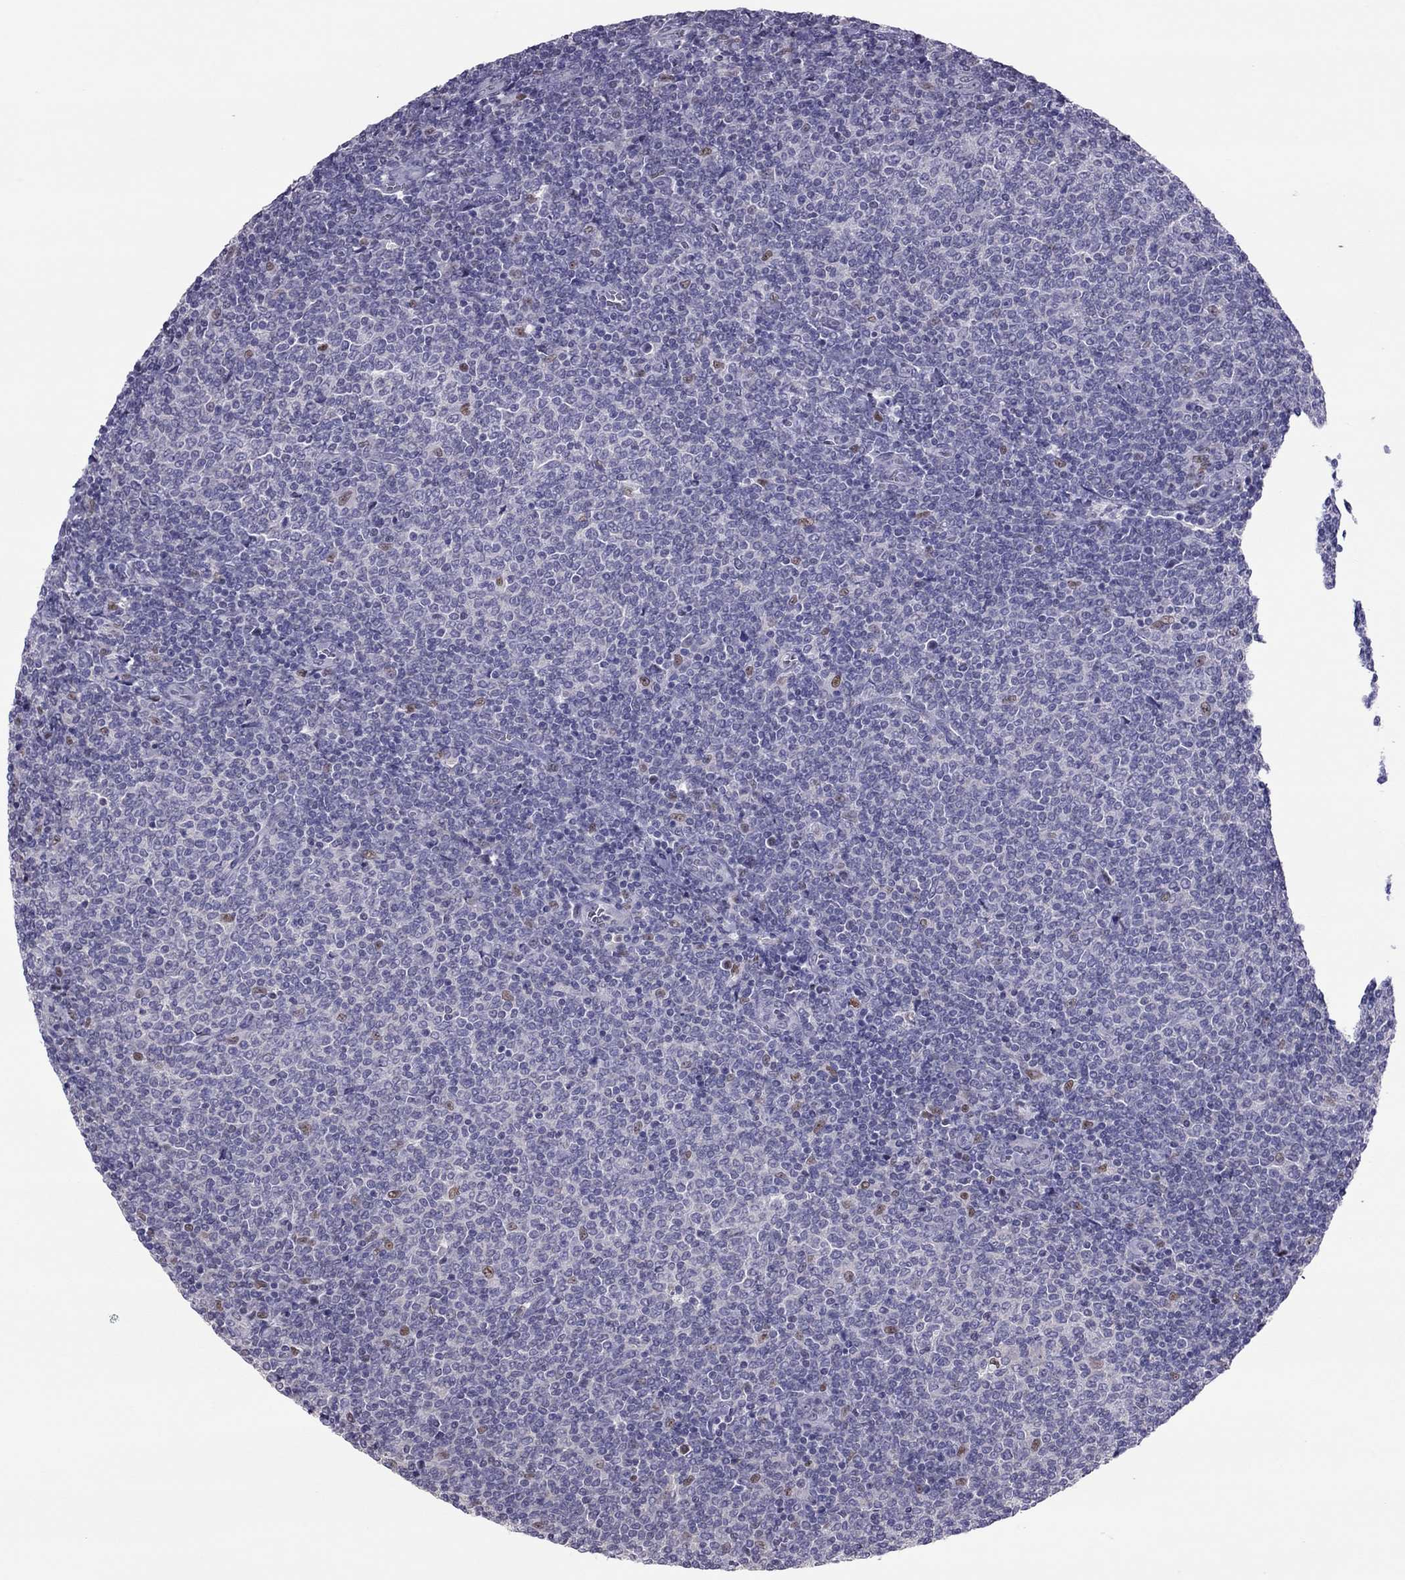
{"staining": {"intensity": "negative", "quantity": "none", "location": "none"}, "tissue": "lymphoma", "cell_type": "Tumor cells", "image_type": "cancer", "snomed": [{"axis": "morphology", "description": "Malignant lymphoma, non-Hodgkin's type, Low grade"}, {"axis": "topography", "description": "Lymph node"}], "caption": "Tumor cells show no significant protein staining in lymphoma.", "gene": "SPINT3", "patient": {"sex": "male", "age": 52}}